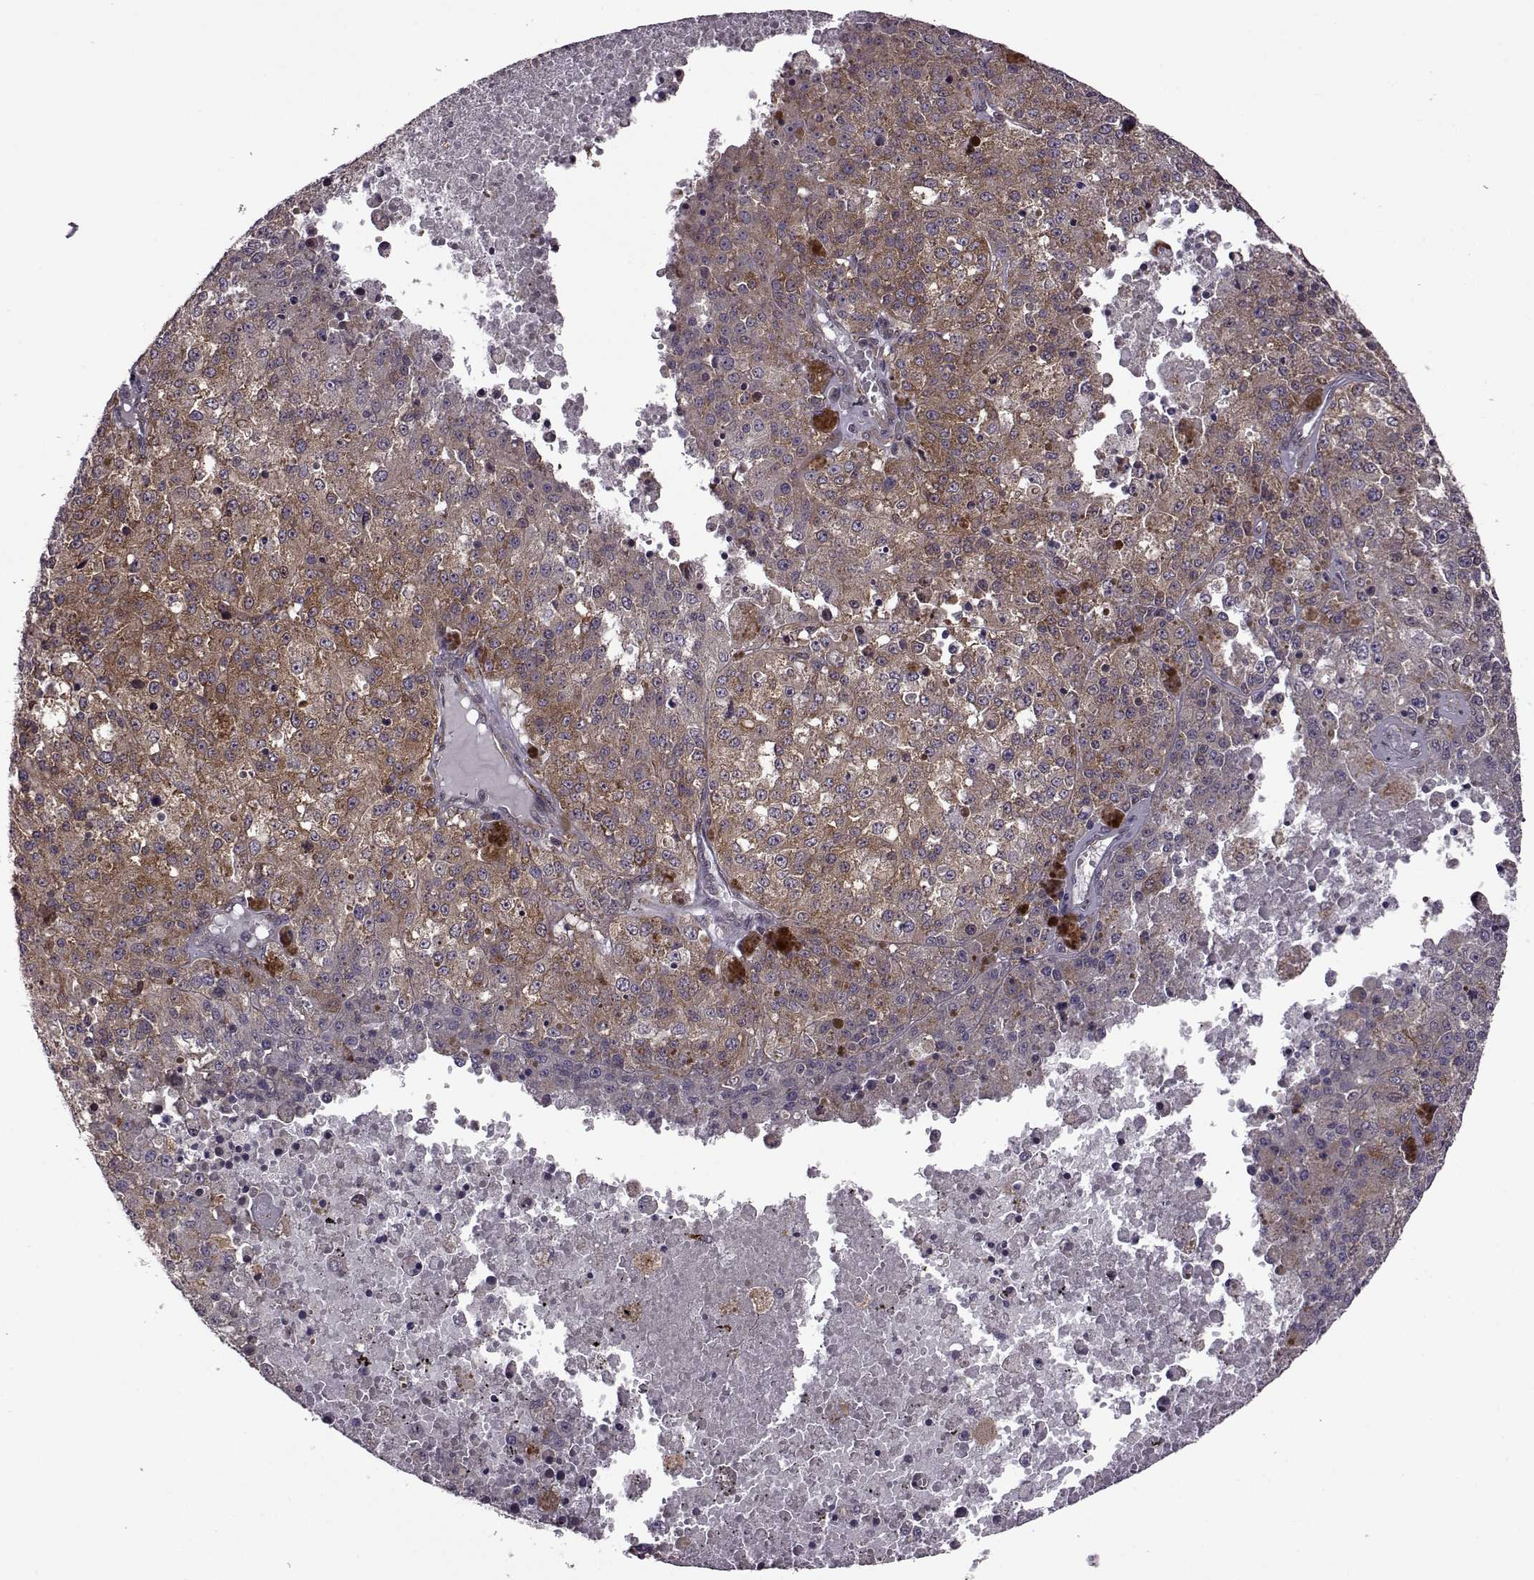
{"staining": {"intensity": "moderate", "quantity": ">75%", "location": "cytoplasmic/membranous"}, "tissue": "melanoma", "cell_type": "Tumor cells", "image_type": "cancer", "snomed": [{"axis": "morphology", "description": "Malignant melanoma, Metastatic site"}, {"axis": "topography", "description": "Lymph node"}], "caption": "Protein analysis of malignant melanoma (metastatic site) tissue shows moderate cytoplasmic/membranous positivity in about >75% of tumor cells. The staining is performed using DAB brown chromogen to label protein expression. The nuclei are counter-stained blue using hematoxylin.", "gene": "URI1", "patient": {"sex": "female", "age": 64}}